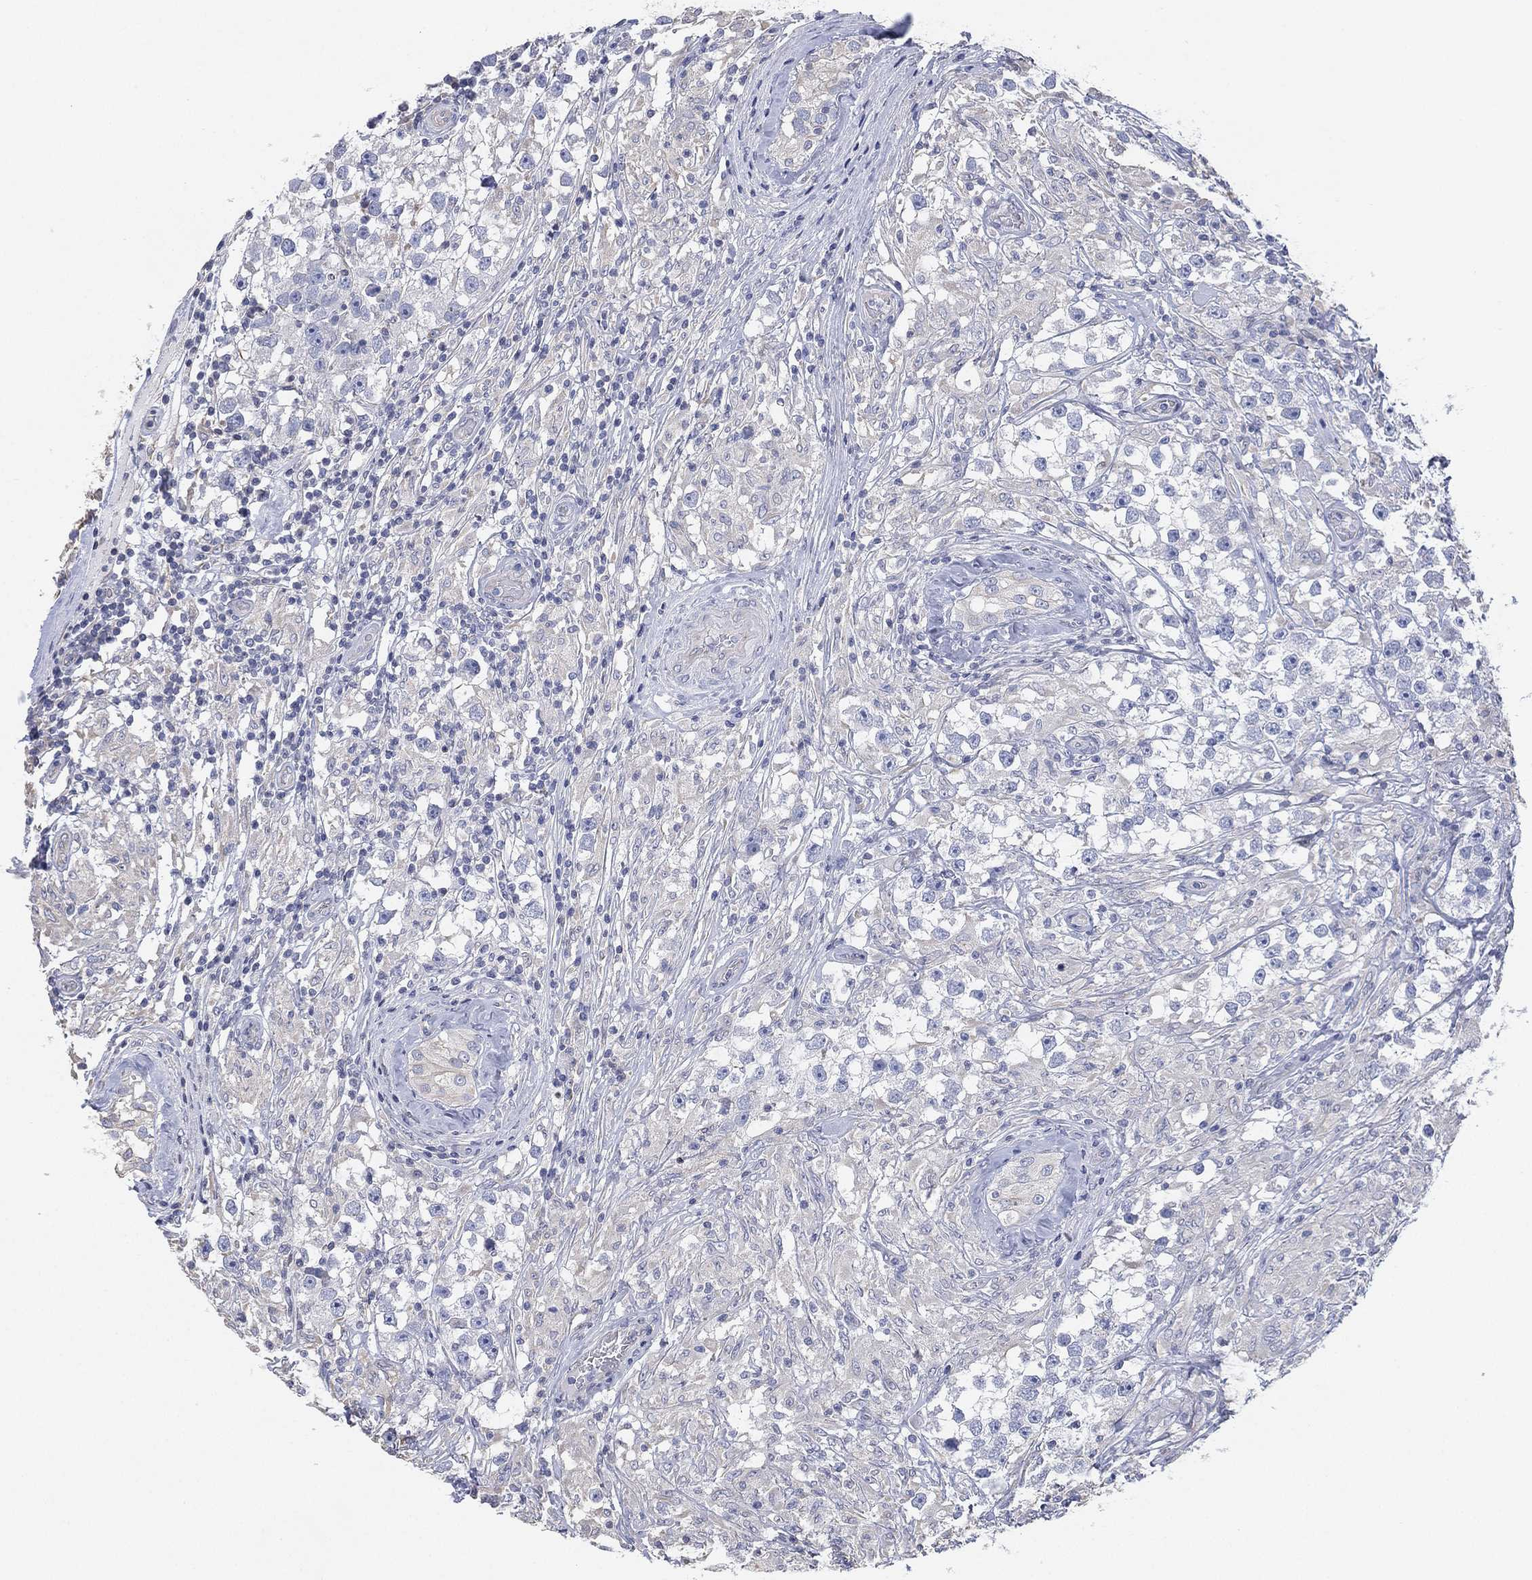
{"staining": {"intensity": "negative", "quantity": "none", "location": "none"}, "tissue": "testis cancer", "cell_type": "Tumor cells", "image_type": "cancer", "snomed": [{"axis": "morphology", "description": "Seminoma, NOS"}, {"axis": "topography", "description": "Testis"}], "caption": "This micrograph is of testis cancer (seminoma) stained with immunohistochemistry (IHC) to label a protein in brown with the nuclei are counter-stained blue. There is no expression in tumor cells. (Brightfield microscopy of DAB IHC at high magnification).", "gene": "CFTR", "patient": {"sex": "male", "age": 46}}